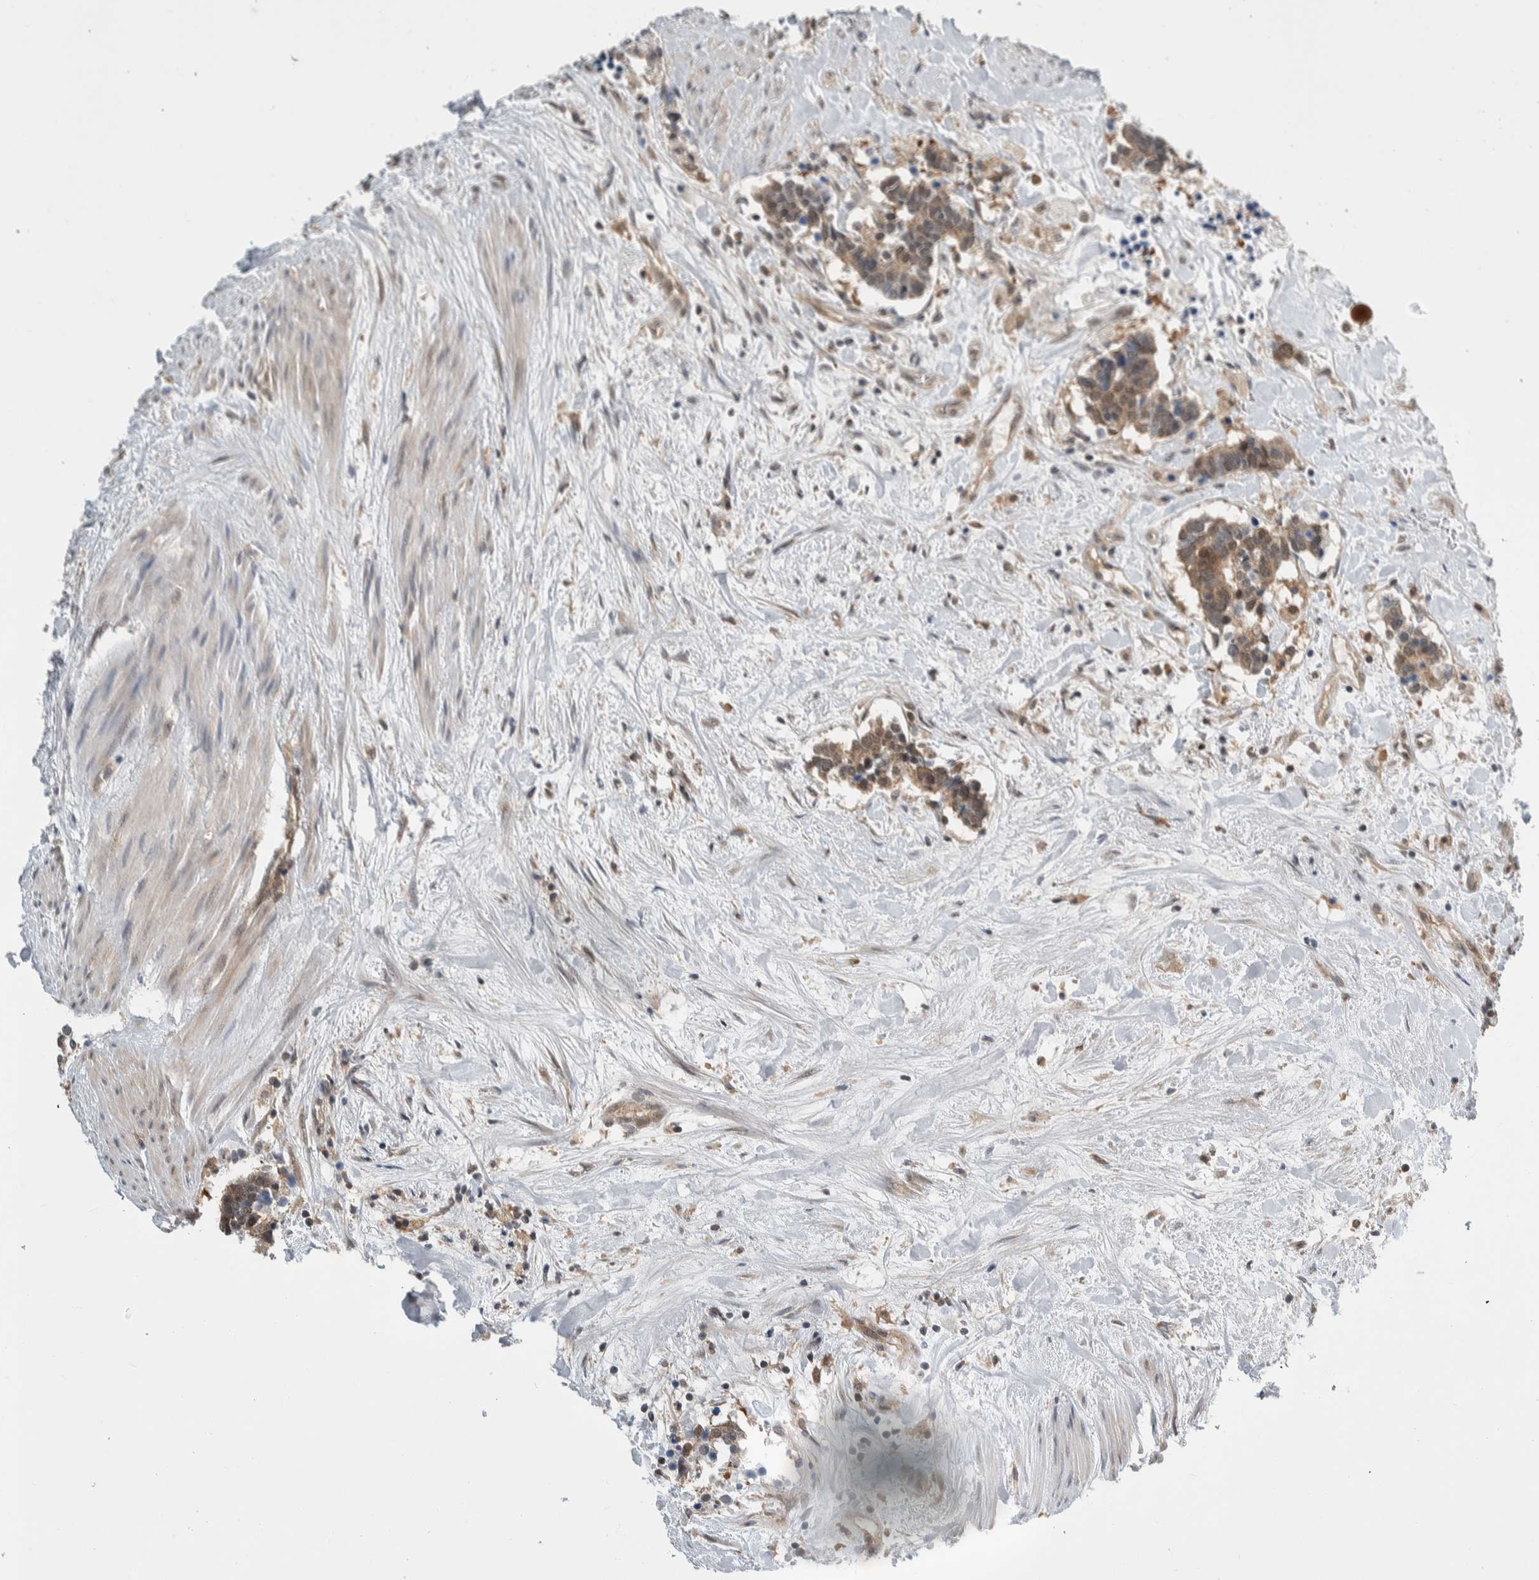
{"staining": {"intensity": "weak", "quantity": ">75%", "location": "cytoplasmic/membranous"}, "tissue": "carcinoid", "cell_type": "Tumor cells", "image_type": "cancer", "snomed": [{"axis": "morphology", "description": "Carcinoma, NOS"}, {"axis": "morphology", "description": "Carcinoid, malignant, NOS"}, {"axis": "topography", "description": "Urinary bladder"}], "caption": "A low amount of weak cytoplasmic/membranous expression is present in about >75% of tumor cells in carcinoma tissue. Immunohistochemistry stains the protein in brown and the nuclei are stained blue.", "gene": "CCDC43", "patient": {"sex": "male", "age": 57}}